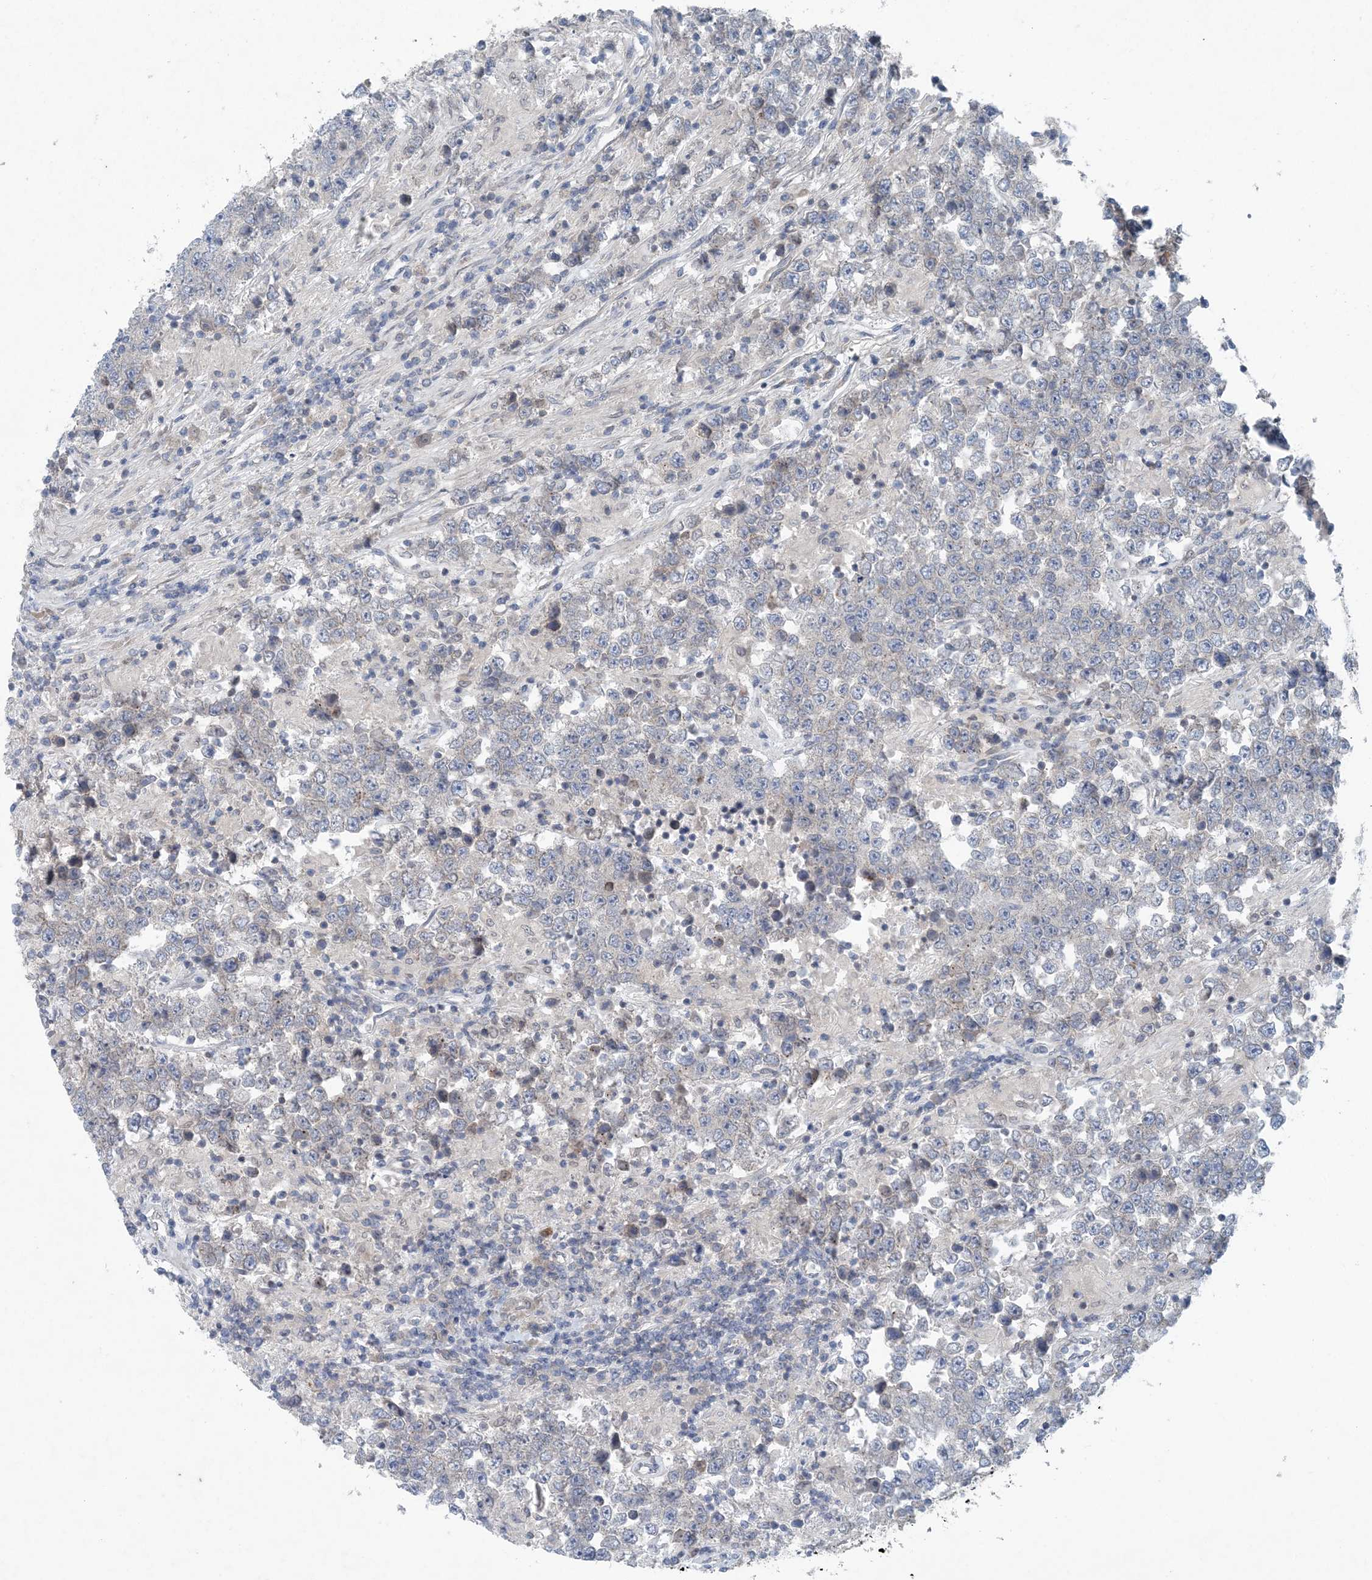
{"staining": {"intensity": "weak", "quantity": "<25%", "location": "cytoplasmic/membranous"}, "tissue": "testis cancer", "cell_type": "Tumor cells", "image_type": "cancer", "snomed": [{"axis": "morphology", "description": "Normal tissue, NOS"}, {"axis": "morphology", "description": "Urothelial carcinoma, High grade"}, {"axis": "morphology", "description": "Seminoma, NOS"}, {"axis": "morphology", "description": "Carcinoma, Embryonal, NOS"}, {"axis": "topography", "description": "Urinary bladder"}, {"axis": "topography", "description": "Testis"}], "caption": "Histopathology image shows no protein staining in tumor cells of testis cancer tissue.", "gene": "HIKESHI", "patient": {"sex": "male", "age": 41}}